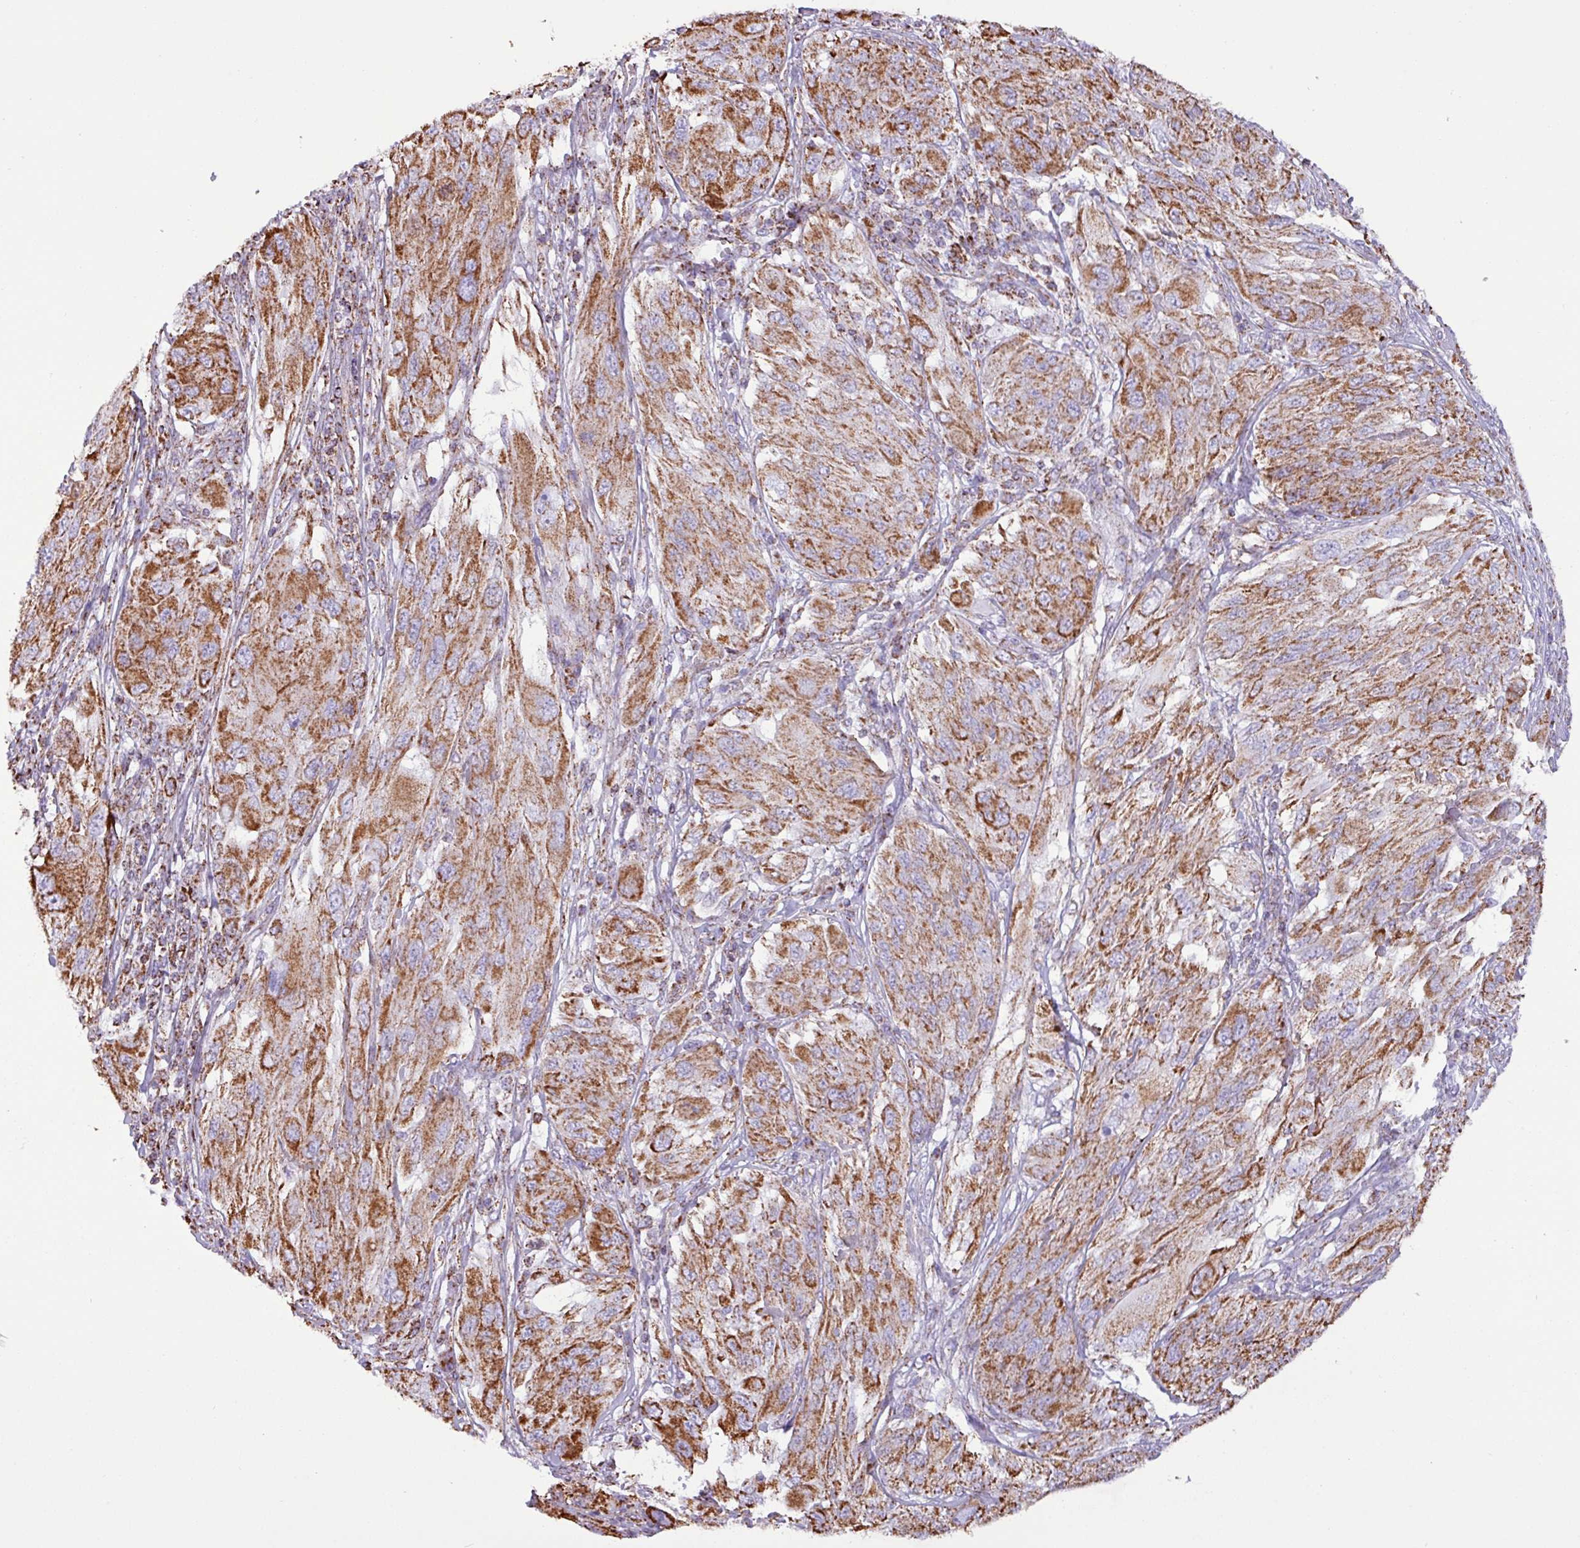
{"staining": {"intensity": "strong", "quantity": ">75%", "location": "cytoplasmic/membranous"}, "tissue": "melanoma", "cell_type": "Tumor cells", "image_type": "cancer", "snomed": [{"axis": "morphology", "description": "Malignant melanoma, NOS"}, {"axis": "topography", "description": "Skin"}], "caption": "Protein analysis of melanoma tissue displays strong cytoplasmic/membranous expression in about >75% of tumor cells.", "gene": "RTL3", "patient": {"sex": "female", "age": 91}}